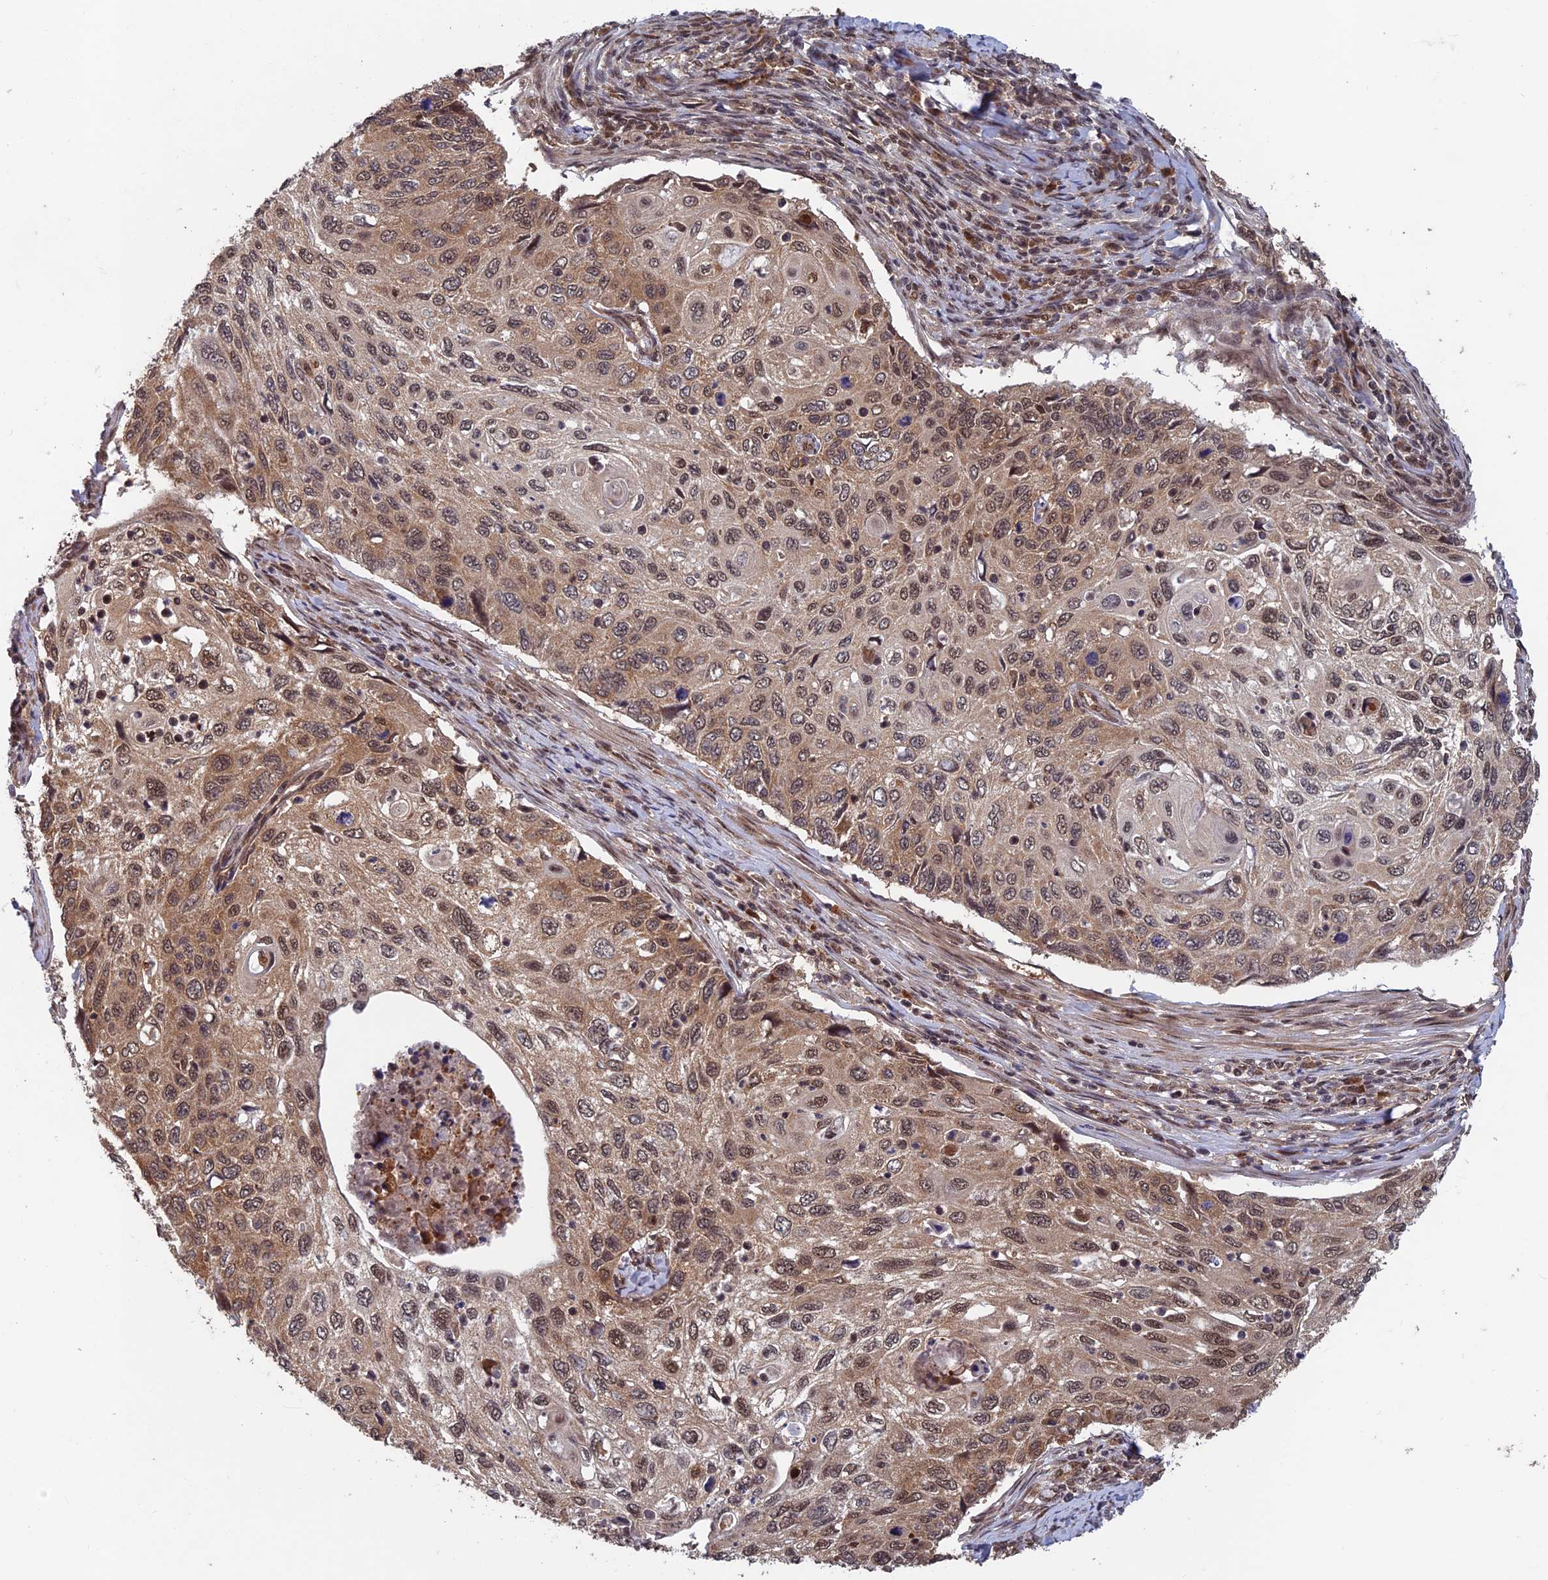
{"staining": {"intensity": "moderate", "quantity": ">75%", "location": "cytoplasmic/membranous,nuclear"}, "tissue": "cervical cancer", "cell_type": "Tumor cells", "image_type": "cancer", "snomed": [{"axis": "morphology", "description": "Squamous cell carcinoma, NOS"}, {"axis": "topography", "description": "Cervix"}], "caption": "Squamous cell carcinoma (cervical) stained with immunohistochemistry (IHC) exhibits moderate cytoplasmic/membranous and nuclear staining in approximately >75% of tumor cells. Nuclei are stained in blue.", "gene": "FAM53C", "patient": {"sex": "female", "age": 70}}